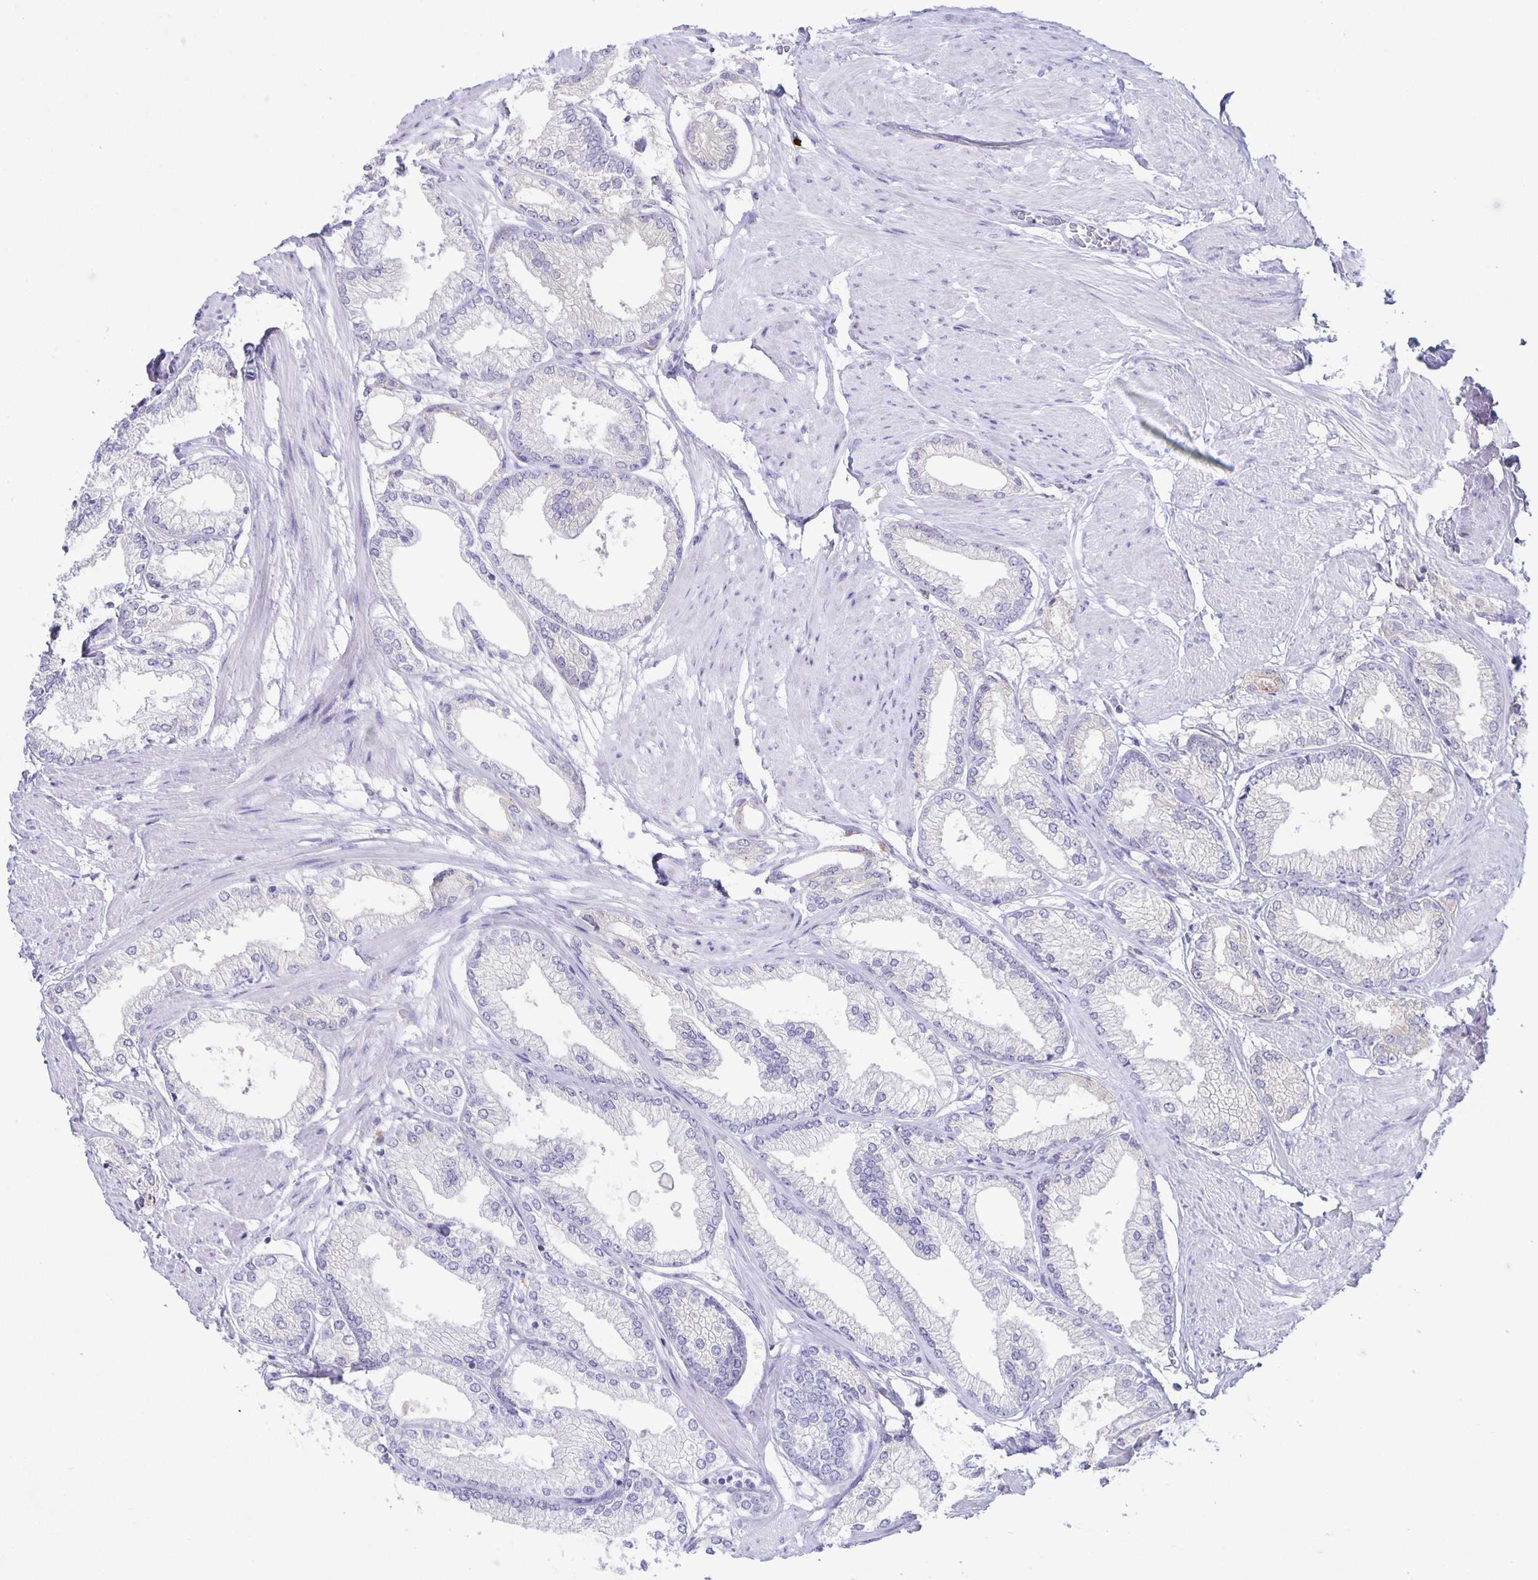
{"staining": {"intensity": "negative", "quantity": "none", "location": "none"}, "tissue": "prostate cancer", "cell_type": "Tumor cells", "image_type": "cancer", "snomed": [{"axis": "morphology", "description": "Adenocarcinoma, High grade"}, {"axis": "topography", "description": "Prostate"}], "caption": "This is an immunohistochemistry (IHC) image of prostate adenocarcinoma (high-grade). There is no expression in tumor cells.", "gene": "LIPA", "patient": {"sex": "male", "age": 68}}